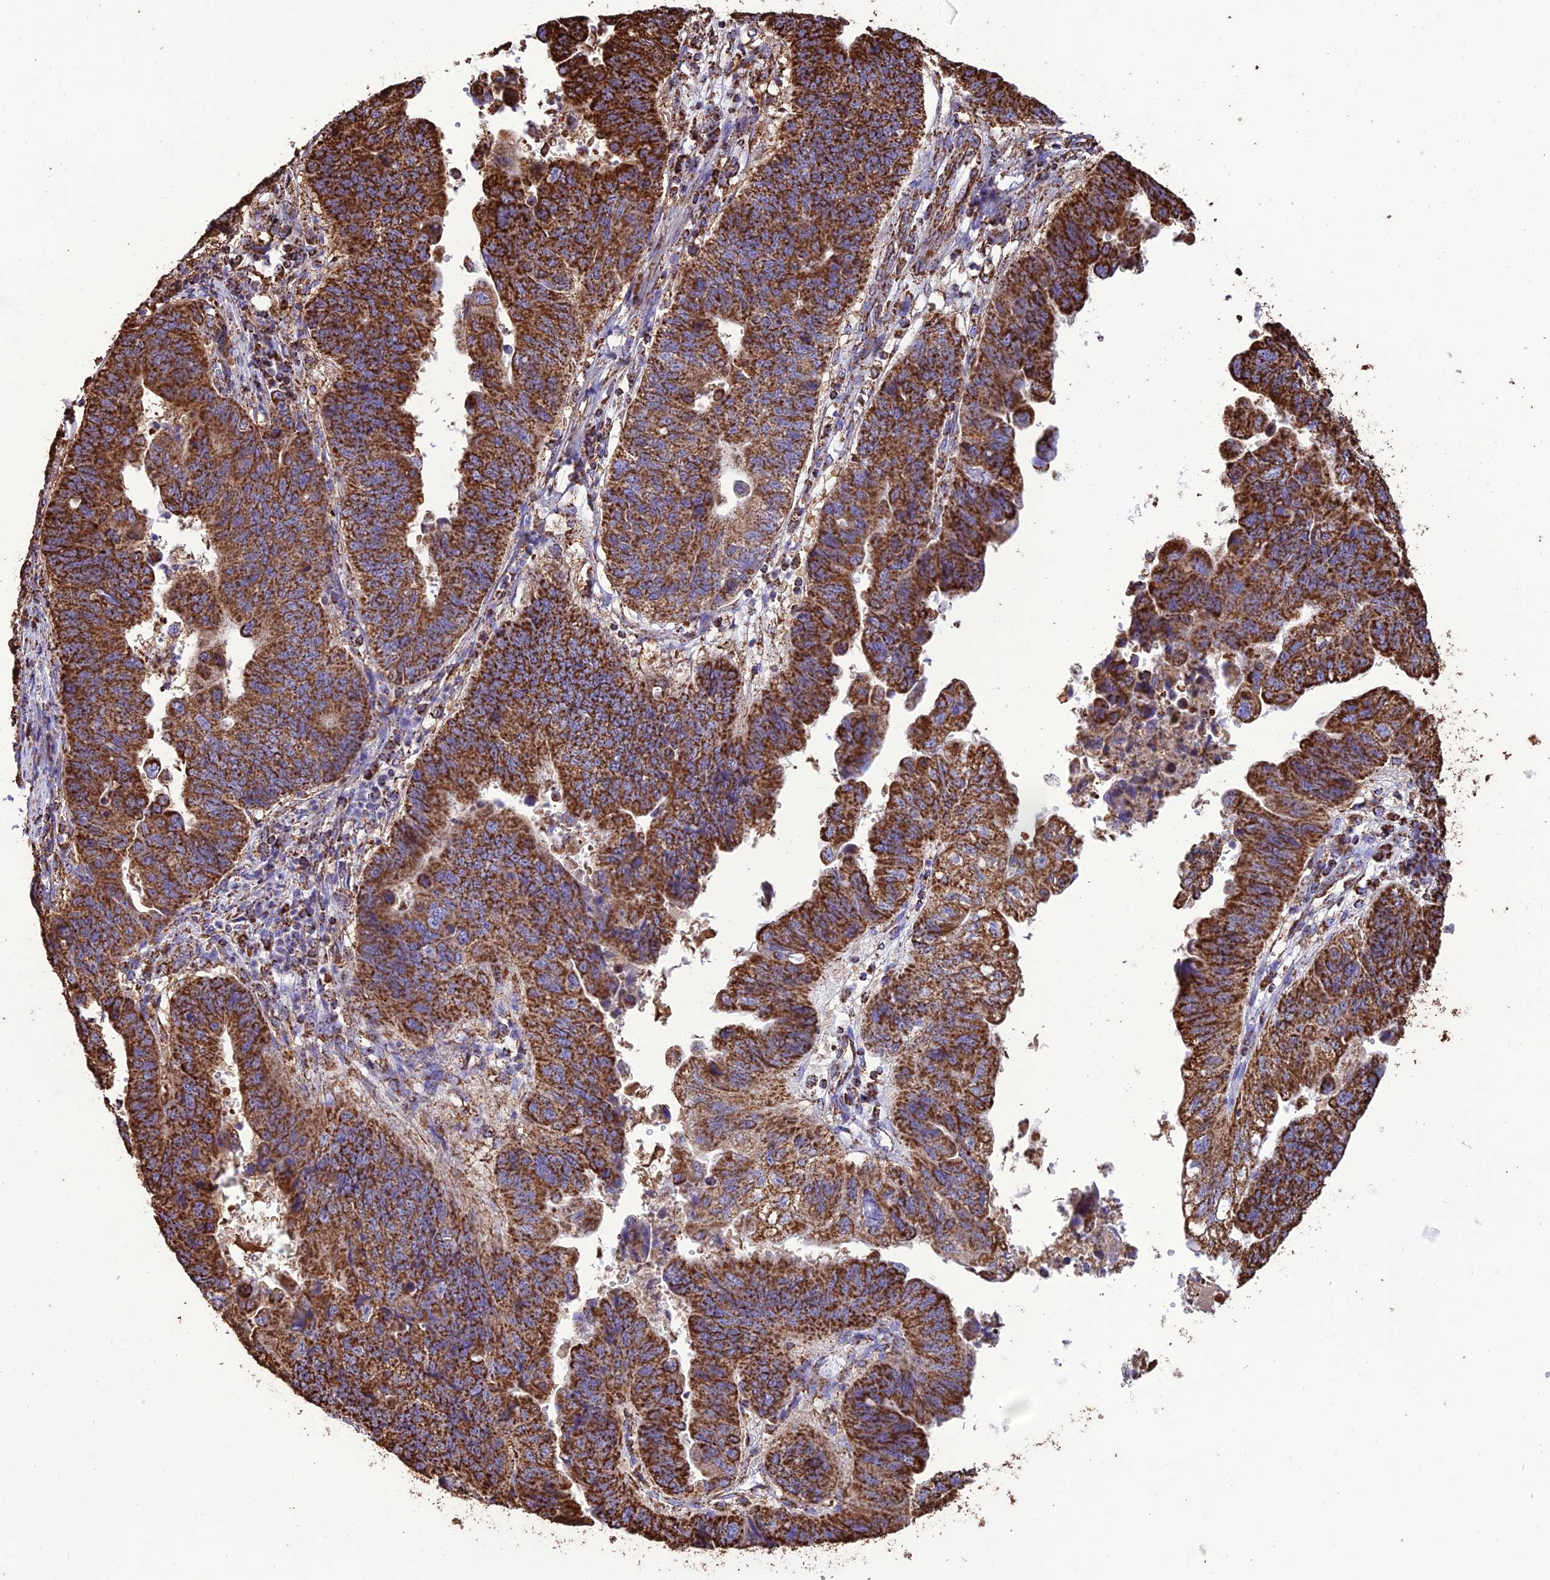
{"staining": {"intensity": "strong", "quantity": ">75%", "location": "cytoplasmic/membranous"}, "tissue": "stomach cancer", "cell_type": "Tumor cells", "image_type": "cancer", "snomed": [{"axis": "morphology", "description": "Adenocarcinoma, NOS"}, {"axis": "topography", "description": "Stomach"}], "caption": "Immunohistochemical staining of stomach adenocarcinoma demonstrates strong cytoplasmic/membranous protein staining in about >75% of tumor cells.", "gene": "NDUFAF1", "patient": {"sex": "male", "age": 59}}